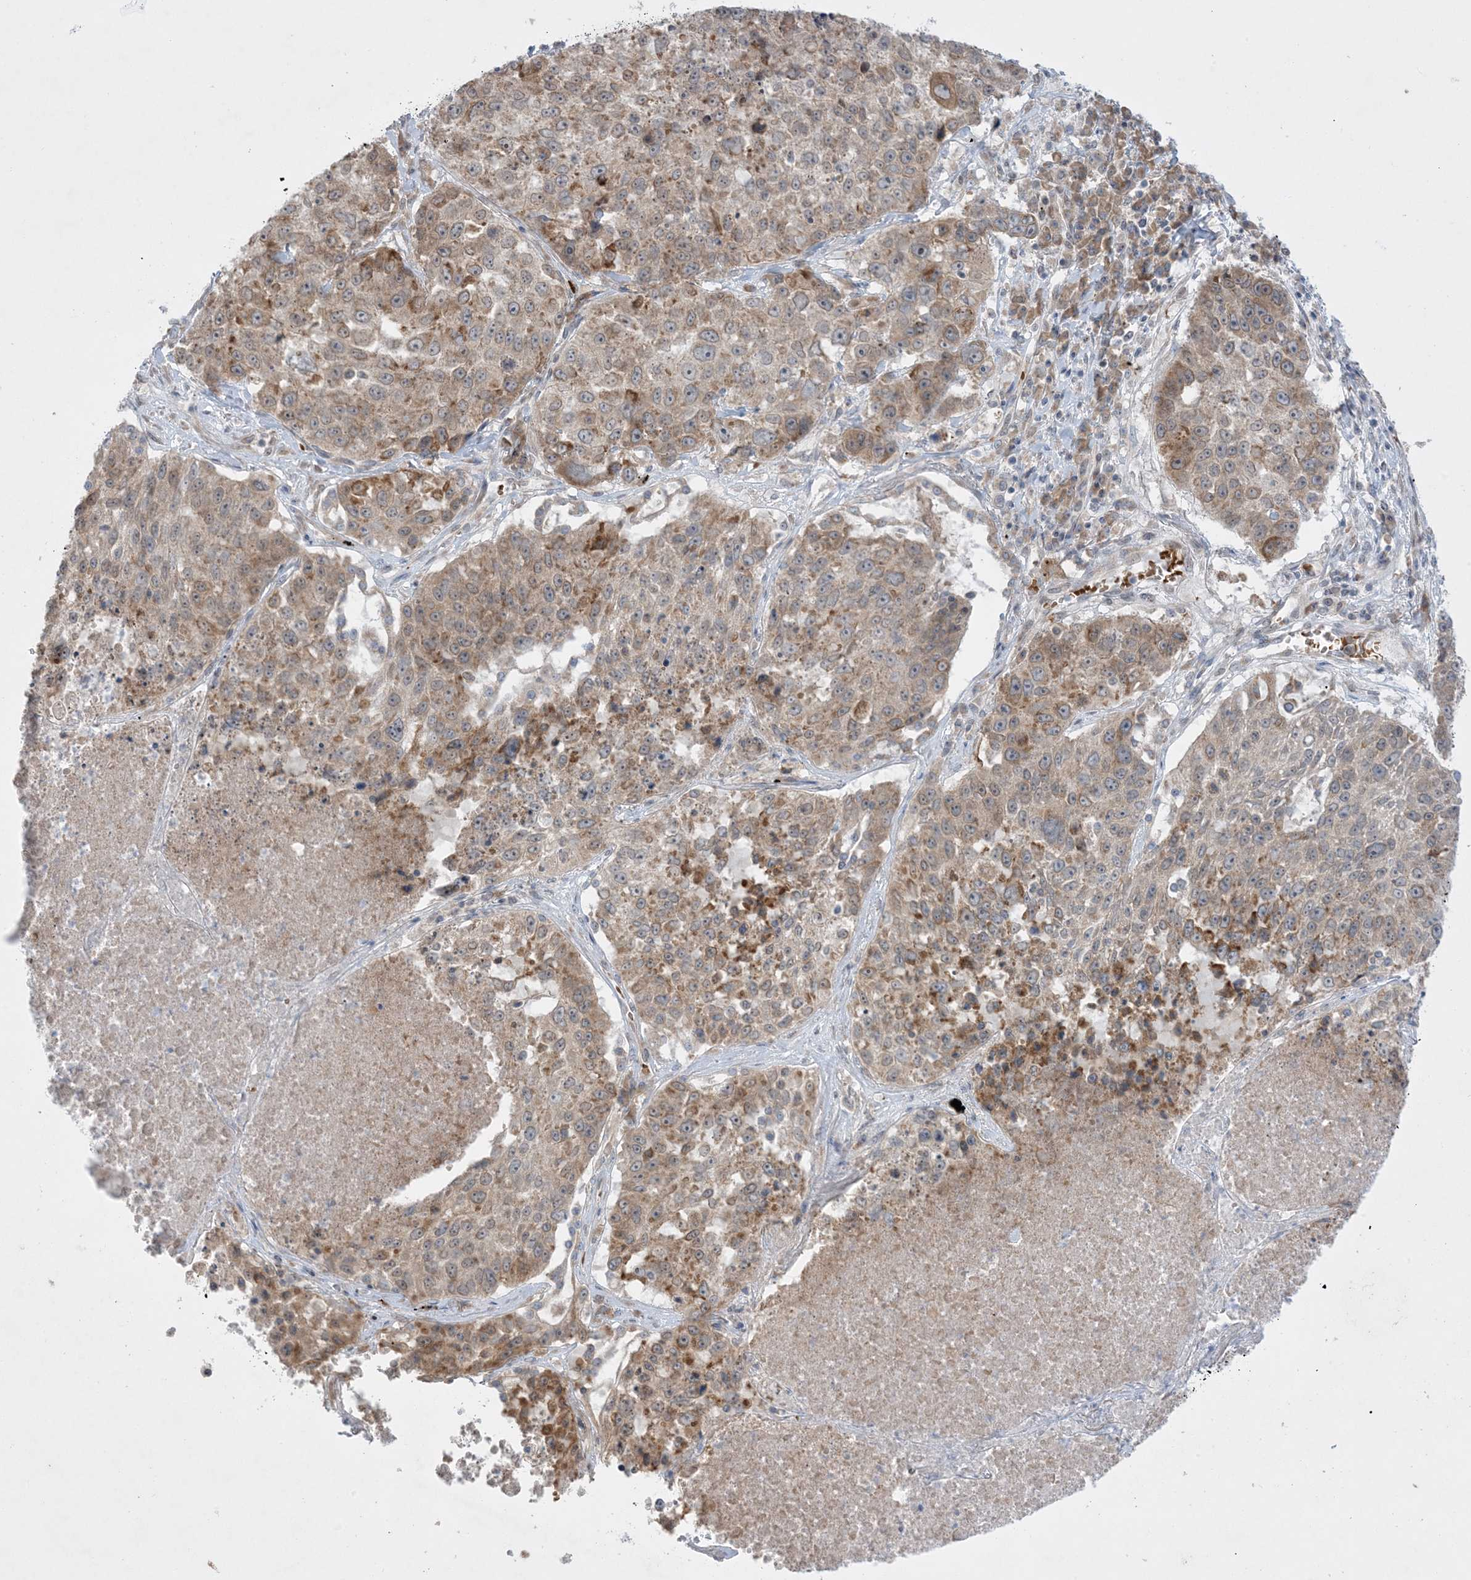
{"staining": {"intensity": "moderate", "quantity": ">75%", "location": "cytoplasmic/membranous"}, "tissue": "lung cancer", "cell_type": "Tumor cells", "image_type": "cancer", "snomed": [{"axis": "morphology", "description": "Squamous cell carcinoma, NOS"}, {"axis": "topography", "description": "Lung"}], "caption": "Lung squamous cell carcinoma stained with IHC reveals moderate cytoplasmic/membranous staining in about >75% of tumor cells.", "gene": "MMGT1", "patient": {"sex": "male", "age": 61}}